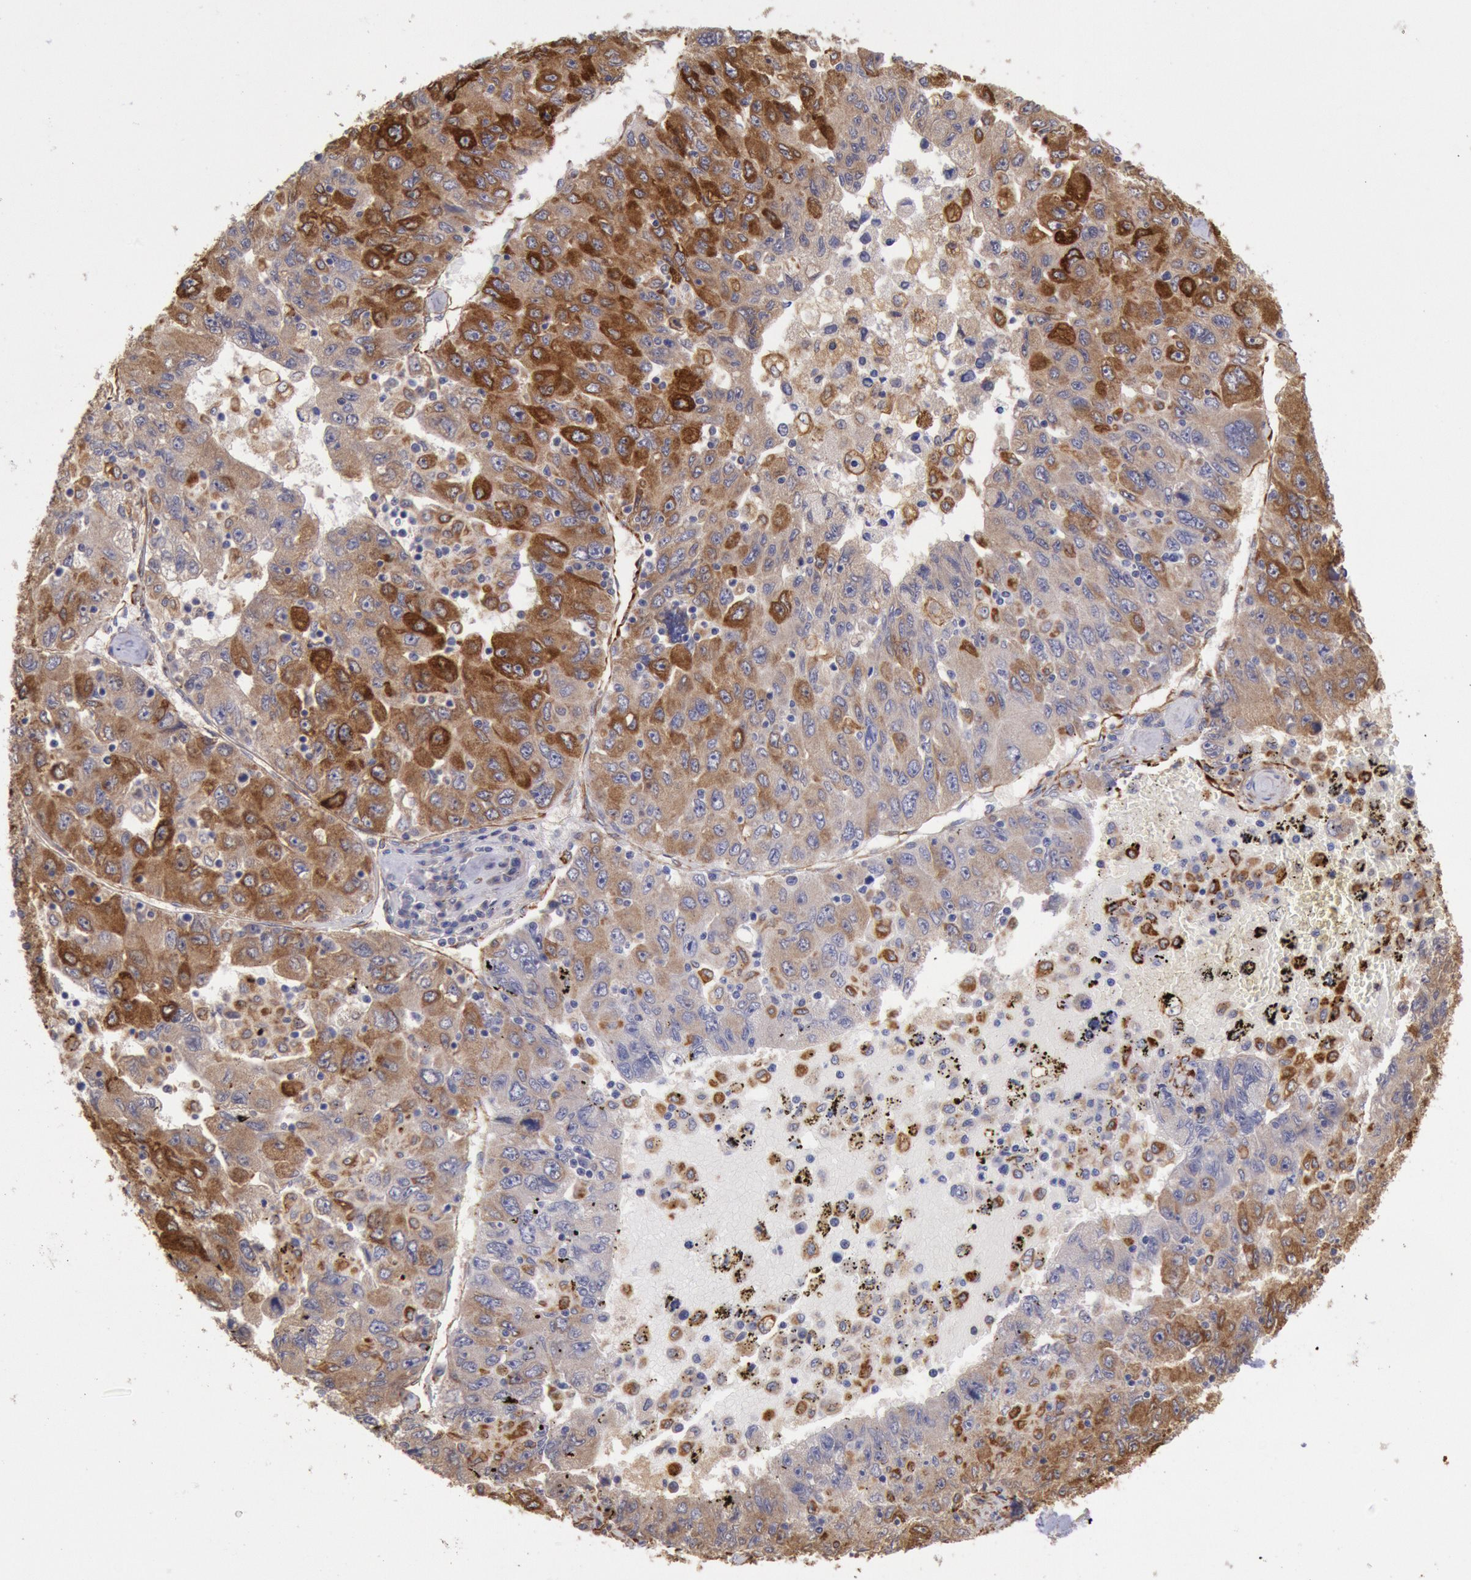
{"staining": {"intensity": "moderate", "quantity": "25%-75%", "location": "cytoplasmic/membranous"}, "tissue": "liver cancer", "cell_type": "Tumor cells", "image_type": "cancer", "snomed": [{"axis": "morphology", "description": "Carcinoma, Hepatocellular, NOS"}, {"axis": "topography", "description": "Liver"}], "caption": "Protein analysis of liver cancer tissue shows moderate cytoplasmic/membranous positivity in approximately 25%-75% of tumor cells.", "gene": "RNF139", "patient": {"sex": "male", "age": 49}}